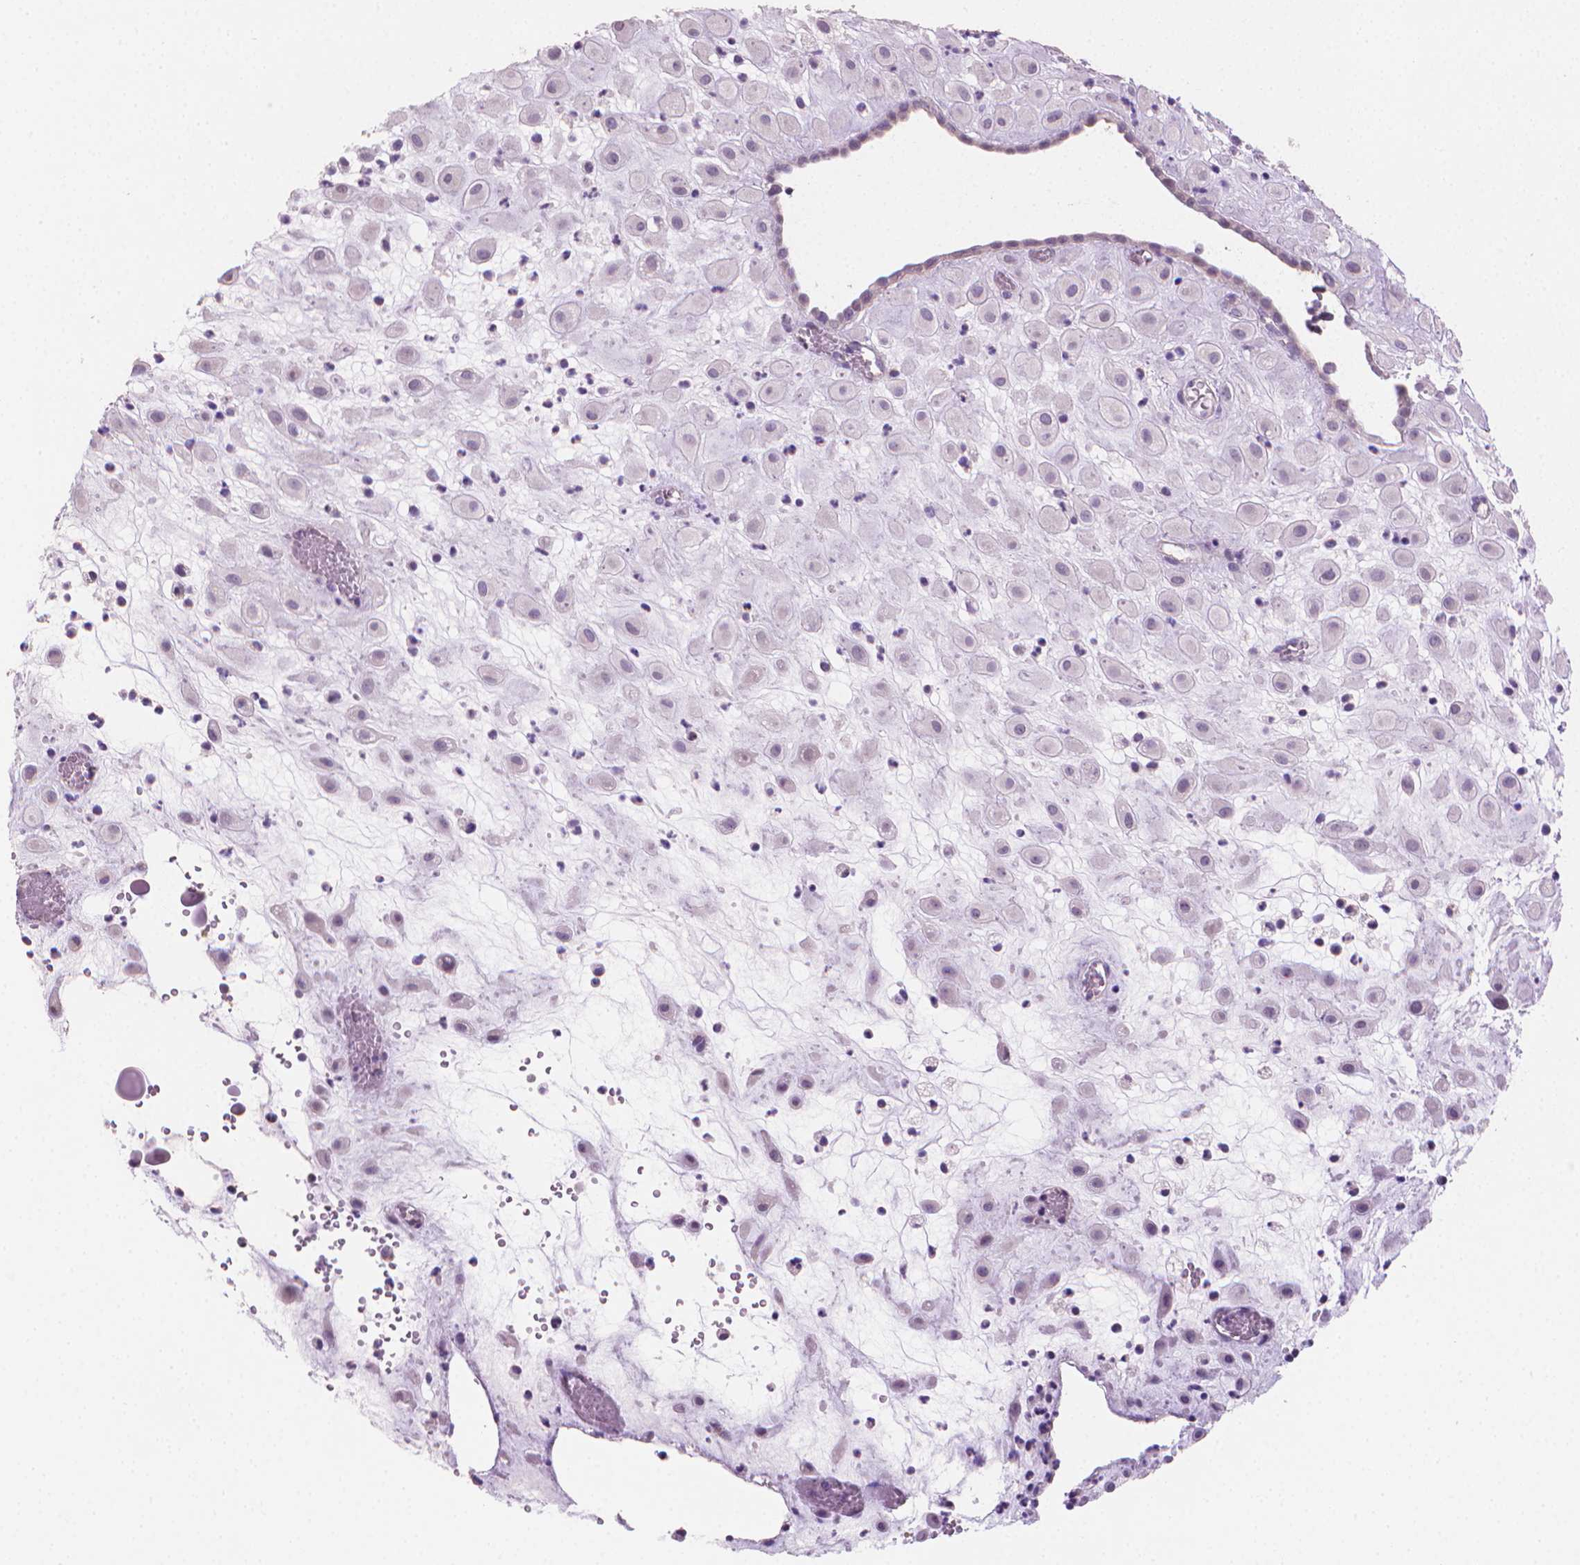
{"staining": {"intensity": "negative", "quantity": "none", "location": "none"}, "tissue": "placenta", "cell_type": "Decidual cells", "image_type": "normal", "snomed": [{"axis": "morphology", "description": "Normal tissue, NOS"}, {"axis": "topography", "description": "Placenta"}], "caption": "The immunohistochemistry micrograph has no significant staining in decidual cells of placenta. (DAB IHC, high magnification).", "gene": "CLXN", "patient": {"sex": "female", "age": 24}}